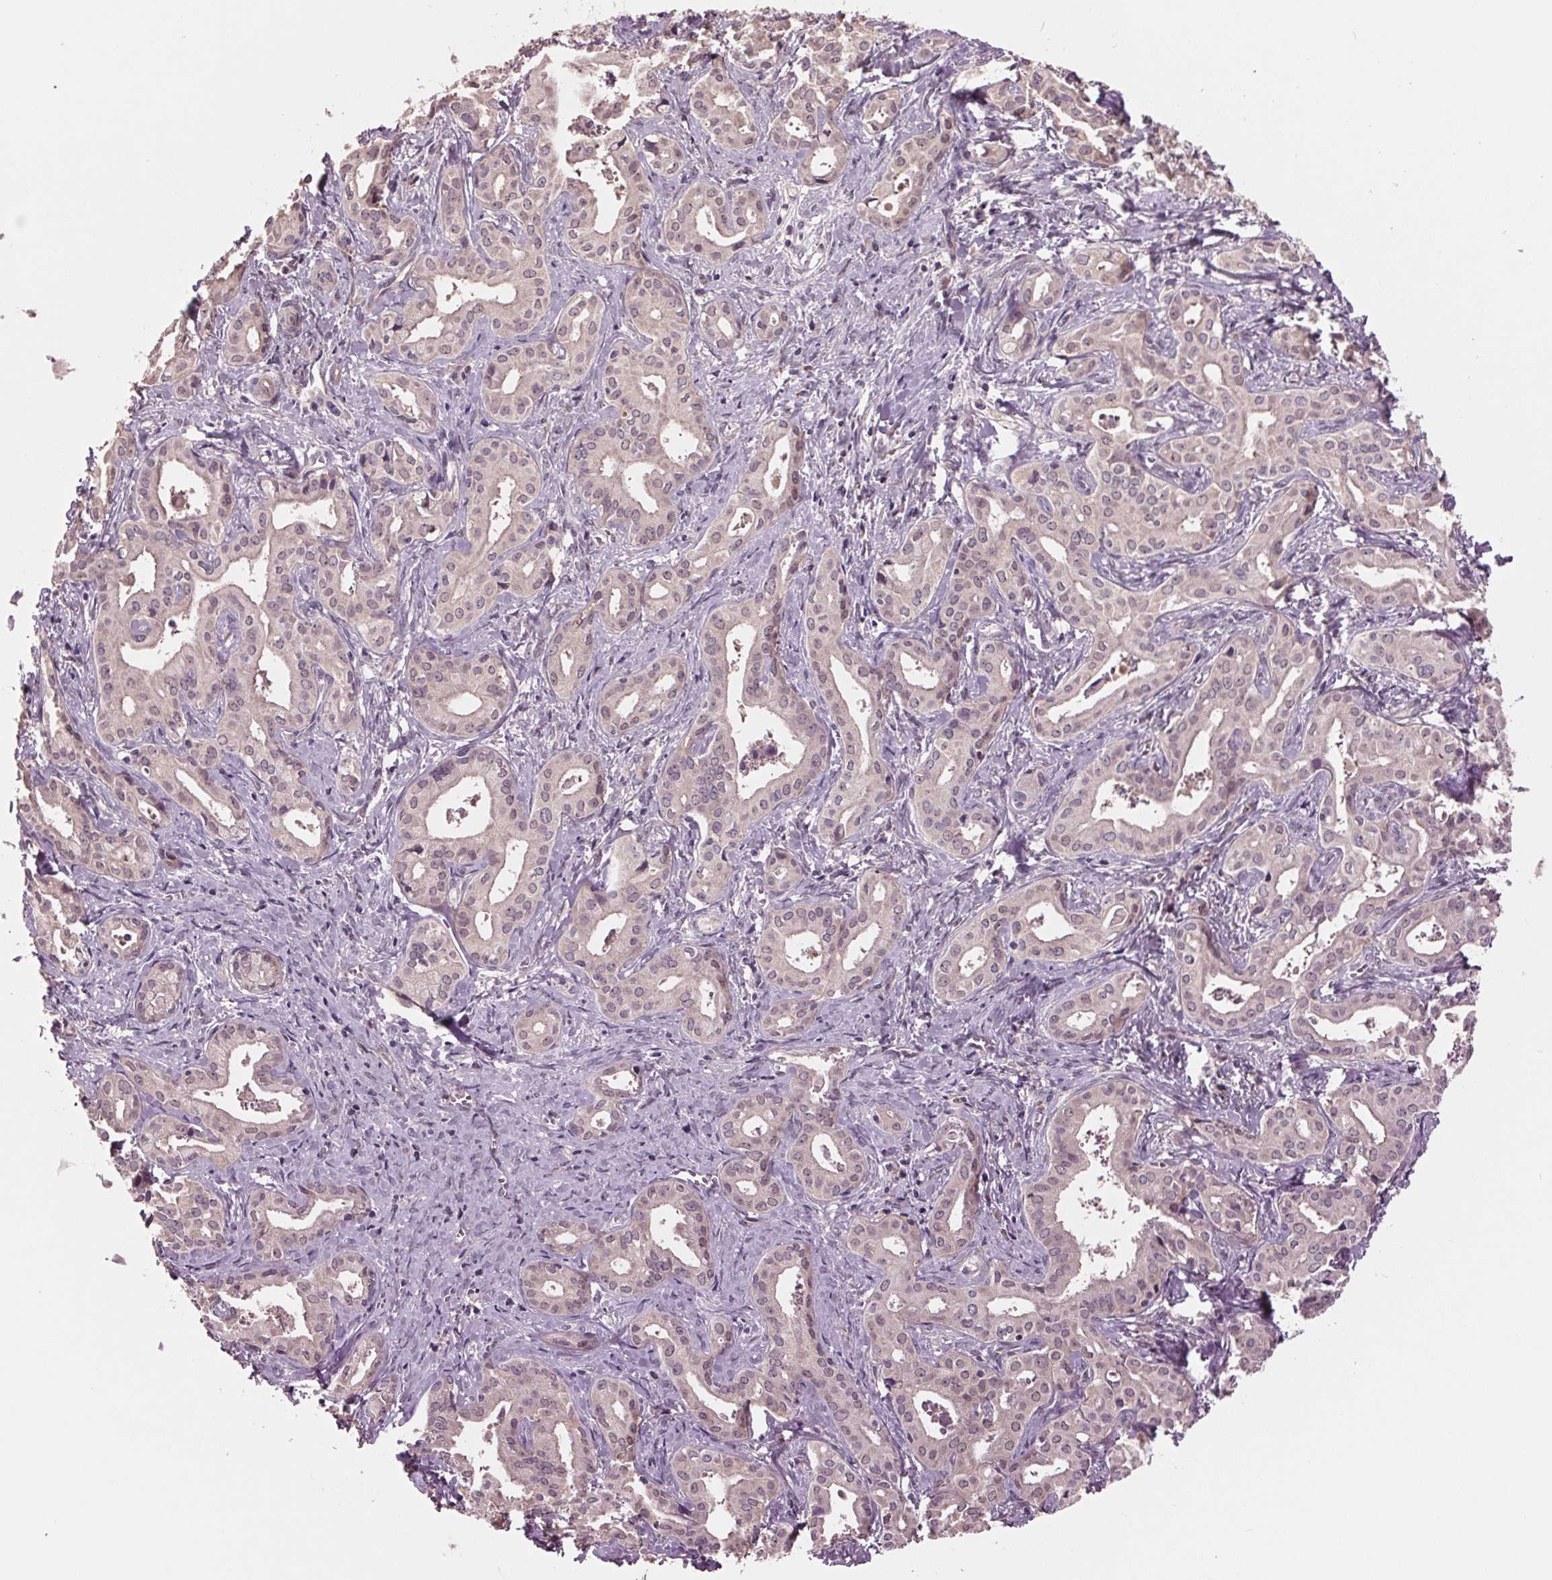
{"staining": {"intensity": "weak", "quantity": "25%-75%", "location": "cytoplasmic/membranous,nuclear"}, "tissue": "liver cancer", "cell_type": "Tumor cells", "image_type": "cancer", "snomed": [{"axis": "morphology", "description": "Cholangiocarcinoma"}, {"axis": "topography", "description": "Liver"}], "caption": "IHC photomicrograph of liver cholangiocarcinoma stained for a protein (brown), which reveals low levels of weak cytoplasmic/membranous and nuclear positivity in approximately 25%-75% of tumor cells.", "gene": "MAPK8", "patient": {"sex": "female", "age": 65}}